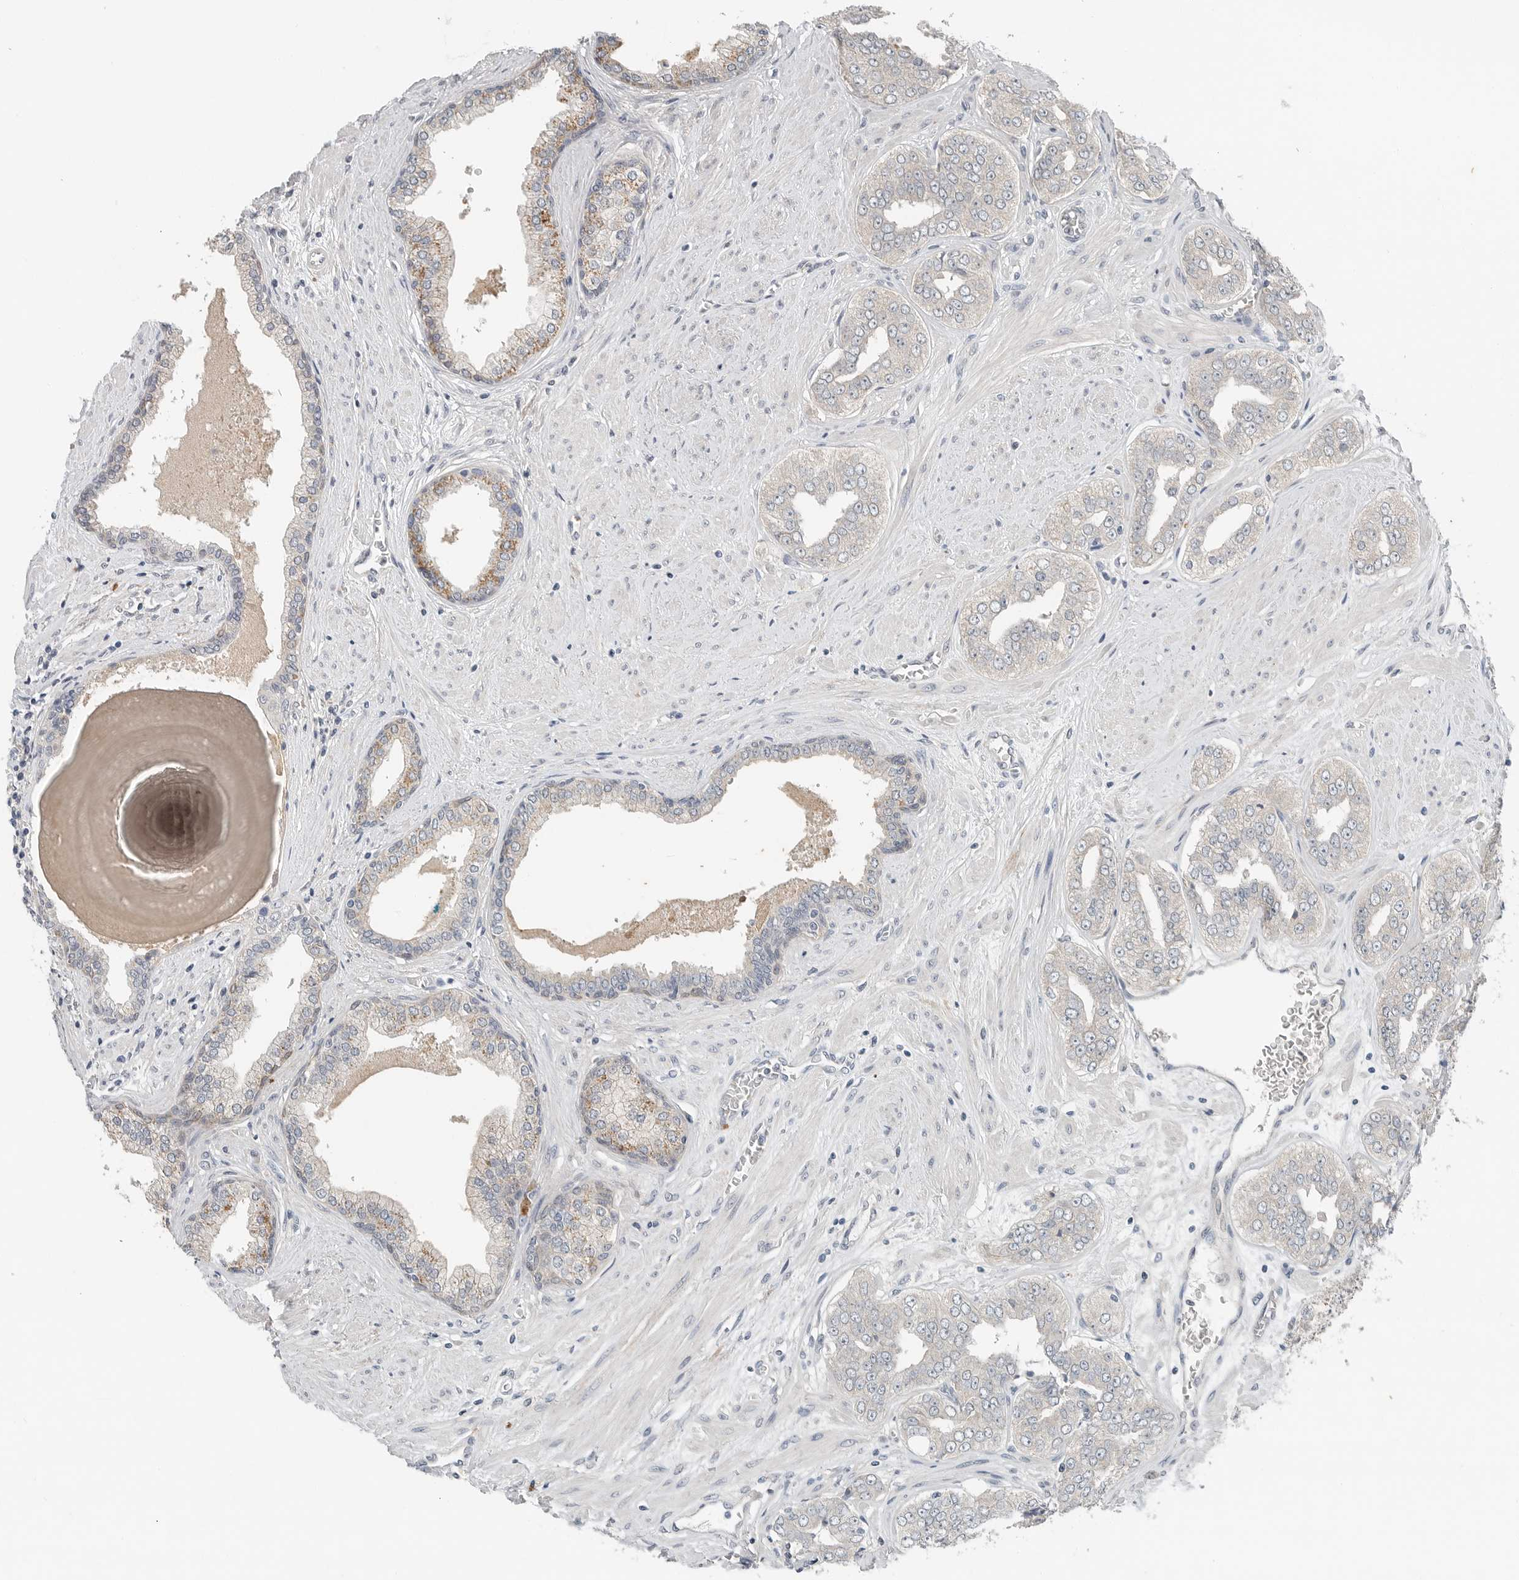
{"staining": {"intensity": "negative", "quantity": "none", "location": "none"}, "tissue": "prostate cancer", "cell_type": "Tumor cells", "image_type": "cancer", "snomed": [{"axis": "morphology", "description": "Adenocarcinoma, High grade"}, {"axis": "topography", "description": "Prostate"}], "caption": "This micrograph is of prostate cancer (high-grade adenocarcinoma) stained with immunohistochemistry to label a protein in brown with the nuclei are counter-stained blue. There is no staining in tumor cells.", "gene": "FCRLB", "patient": {"sex": "male", "age": 71}}